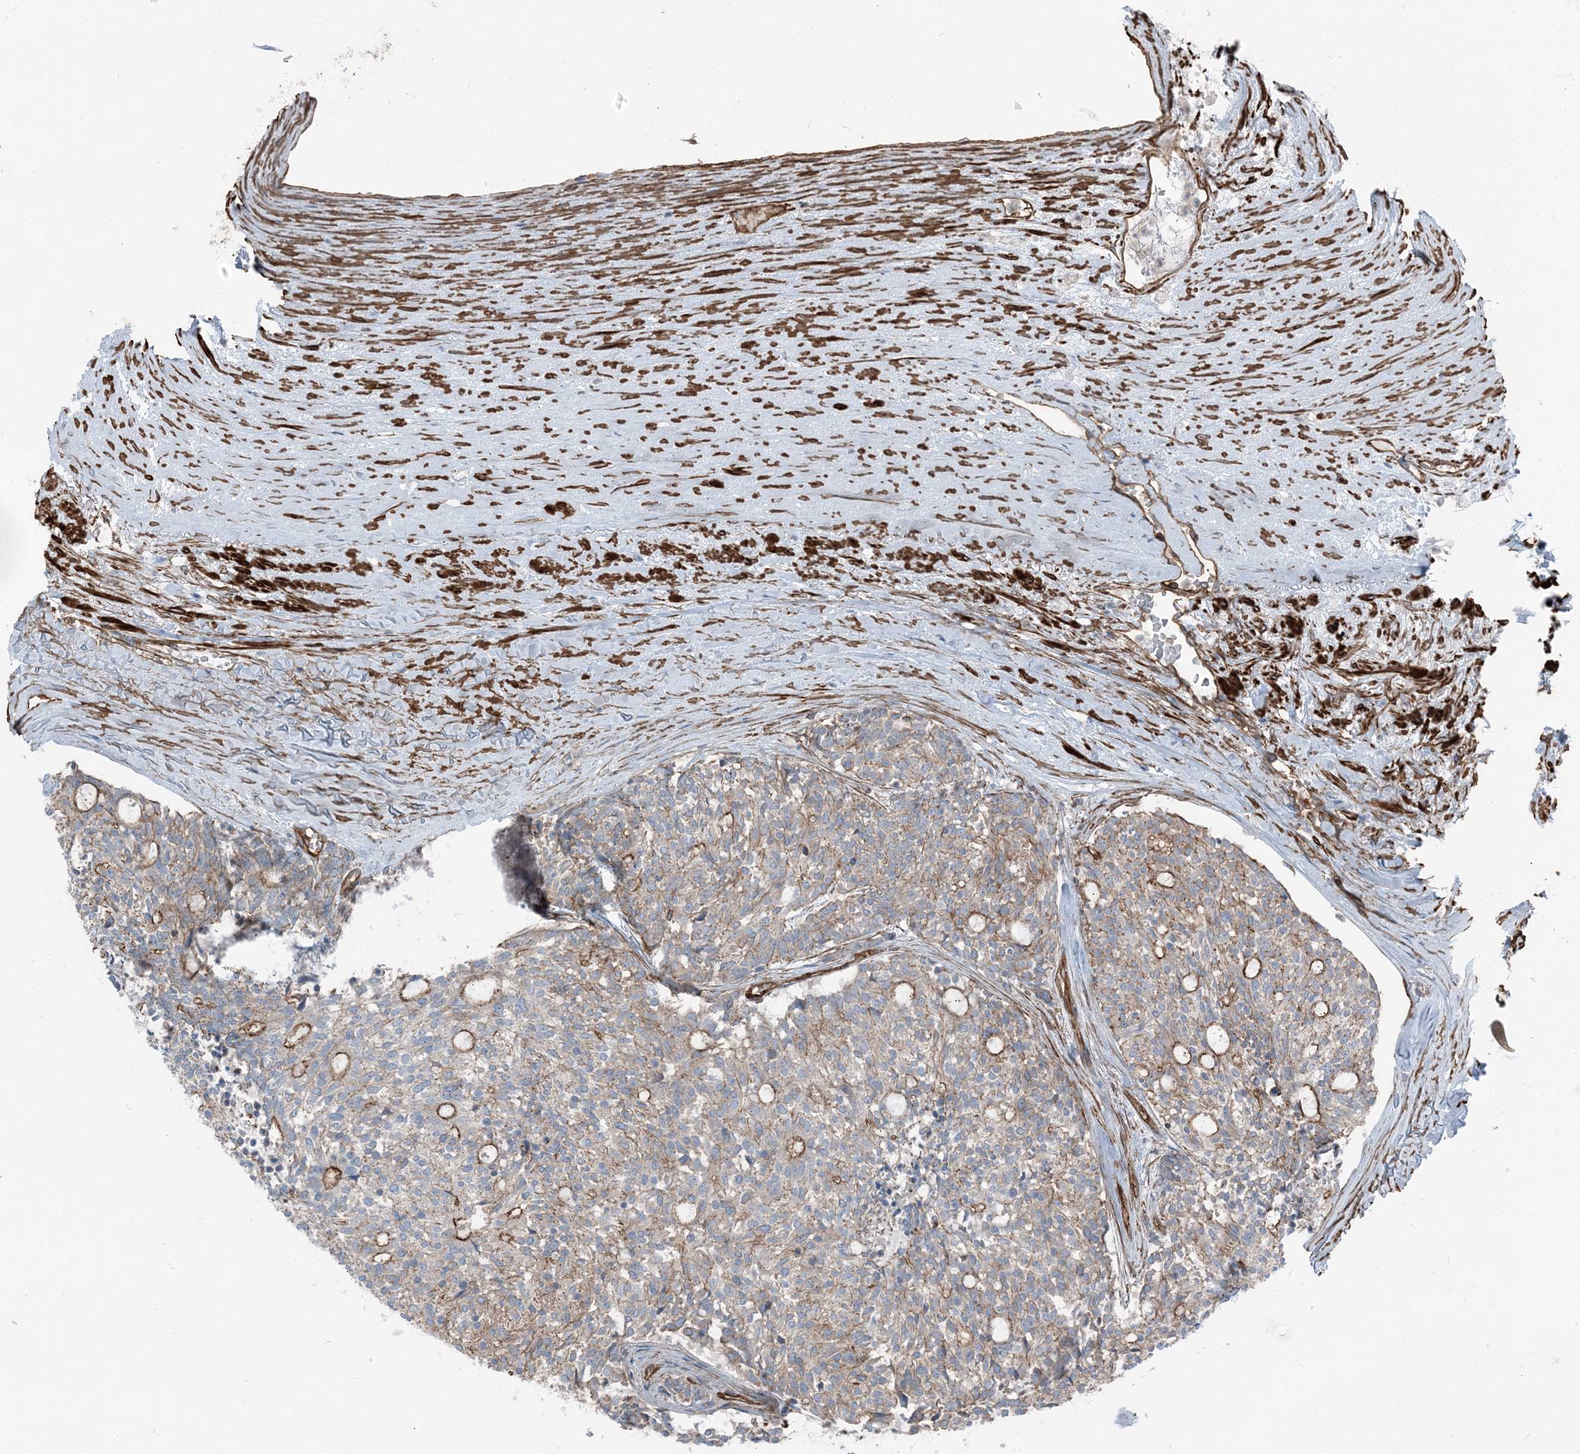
{"staining": {"intensity": "moderate", "quantity": "25%-75%", "location": "cytoplasmic/membranous"}, "tissue": "carcinoid", "cell_type": "Tumor cells", "image_type": "cancer", "snomed": [{"axis": "morphology", "description": "Carcinoid, malignant, NOS"}, {"axis": "topography", "description": "Pancreas"}], "caption": "Immunohistochemical staining of human carcinoid demonstrates moderate cytoplasmic/membranous protein expression in approximately 25%-75% of tumor cells.", "gene": "ZFP90", "patient": {"sex": "female", "age": 54}}